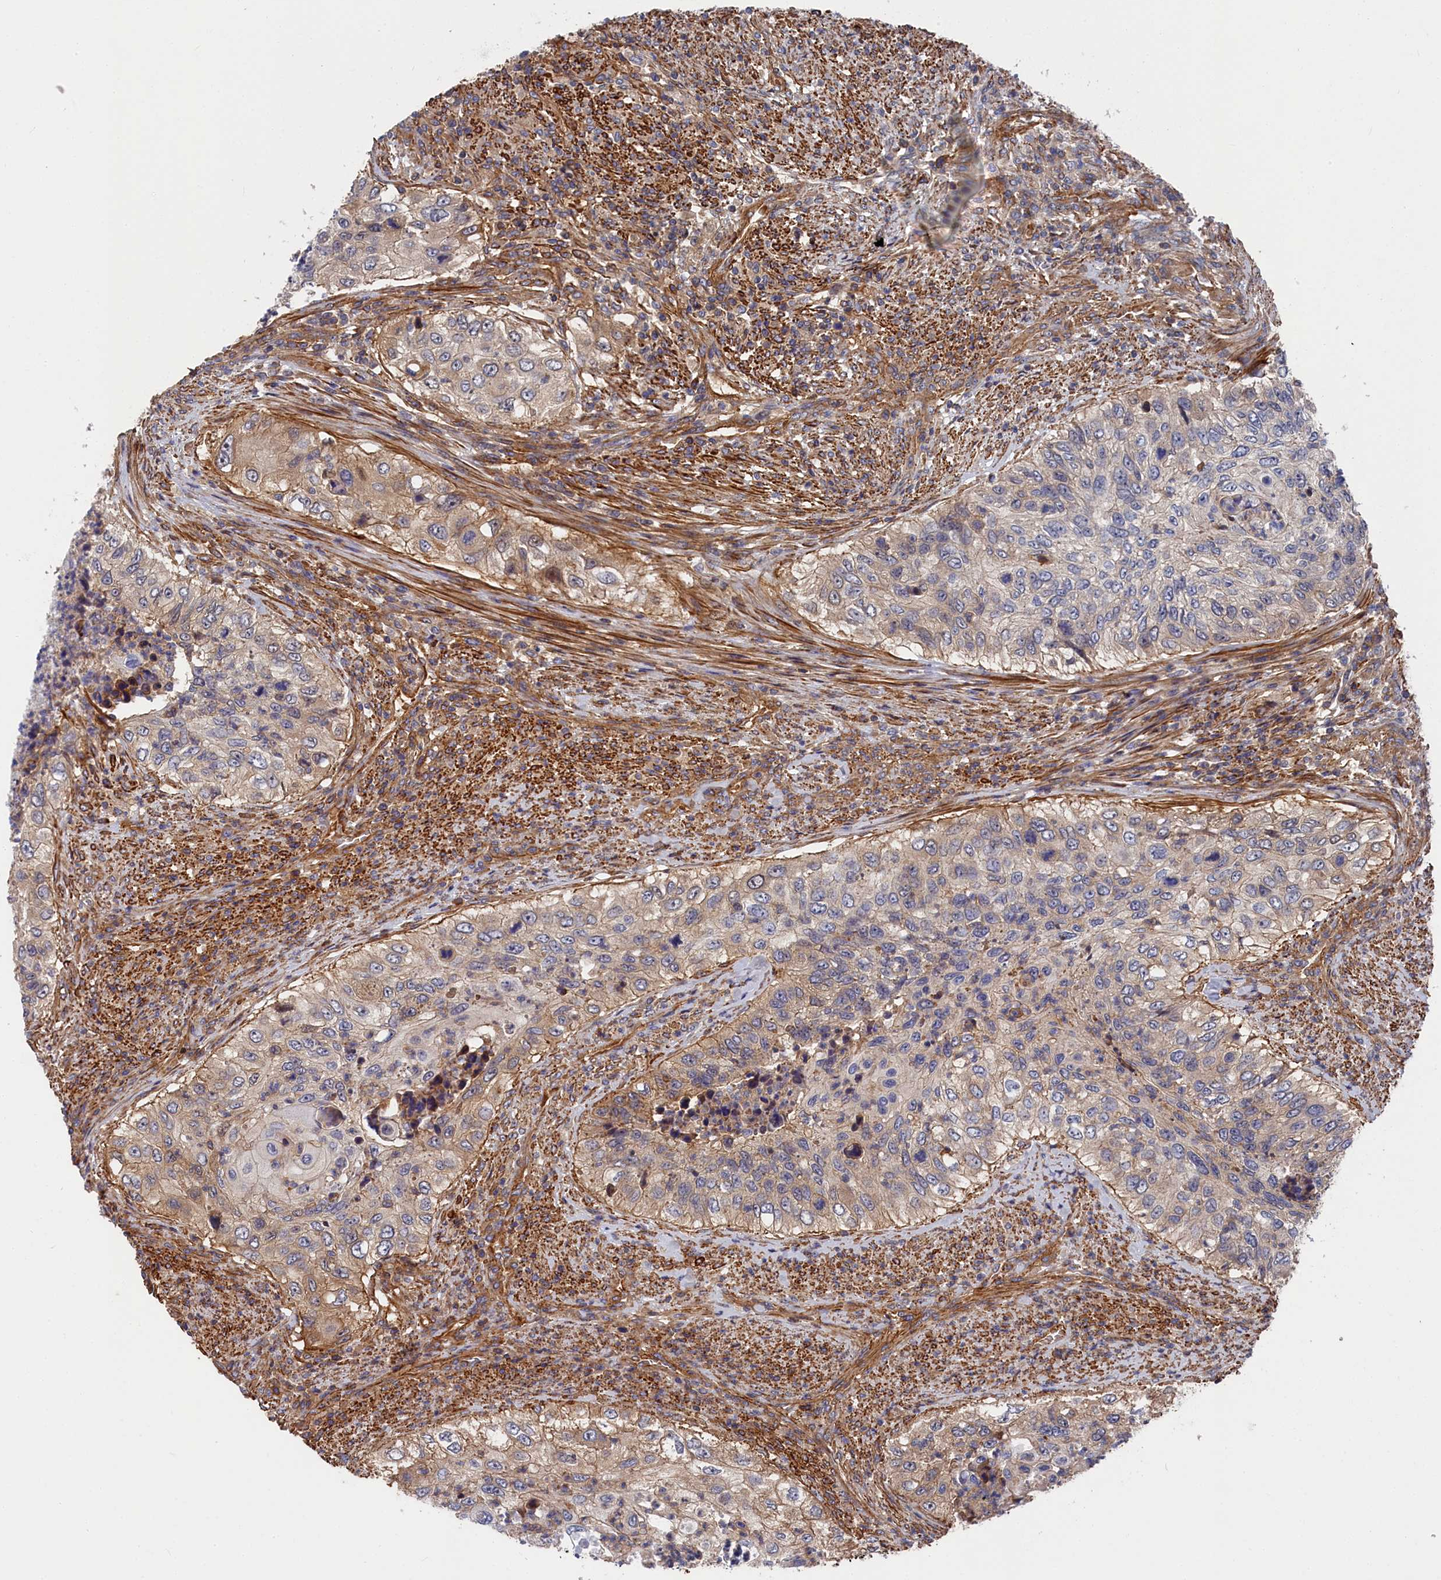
{"staining": {"intensity": "moderate", "quantity": "25%-75%", "location": "cytoplasmic/membranous"}, "tissue": "urothelial cancer", "cell_type": "Tumor cells", "image_type": "cancer", "snomed": [{"axis": "morphology", "description": "Urothelial carcinoma, High grade"}, {"axis": "topography", "description": "Urinary bladder"}], "caption": "High-magnification brightfield microscopy of high-grade urothelial carcinoma stained with DAB (brown) and counterstained with hematoxylin (blue). tumor cells exhibit moderate cytoplasmic/membranous staining is appreciated in approximately25%-75% of cells. (brown staining indicates protein expression, while blue staining denotes nuclei).", "gene": "LDHD", "patient": {"sex": "female", "age": 60}}